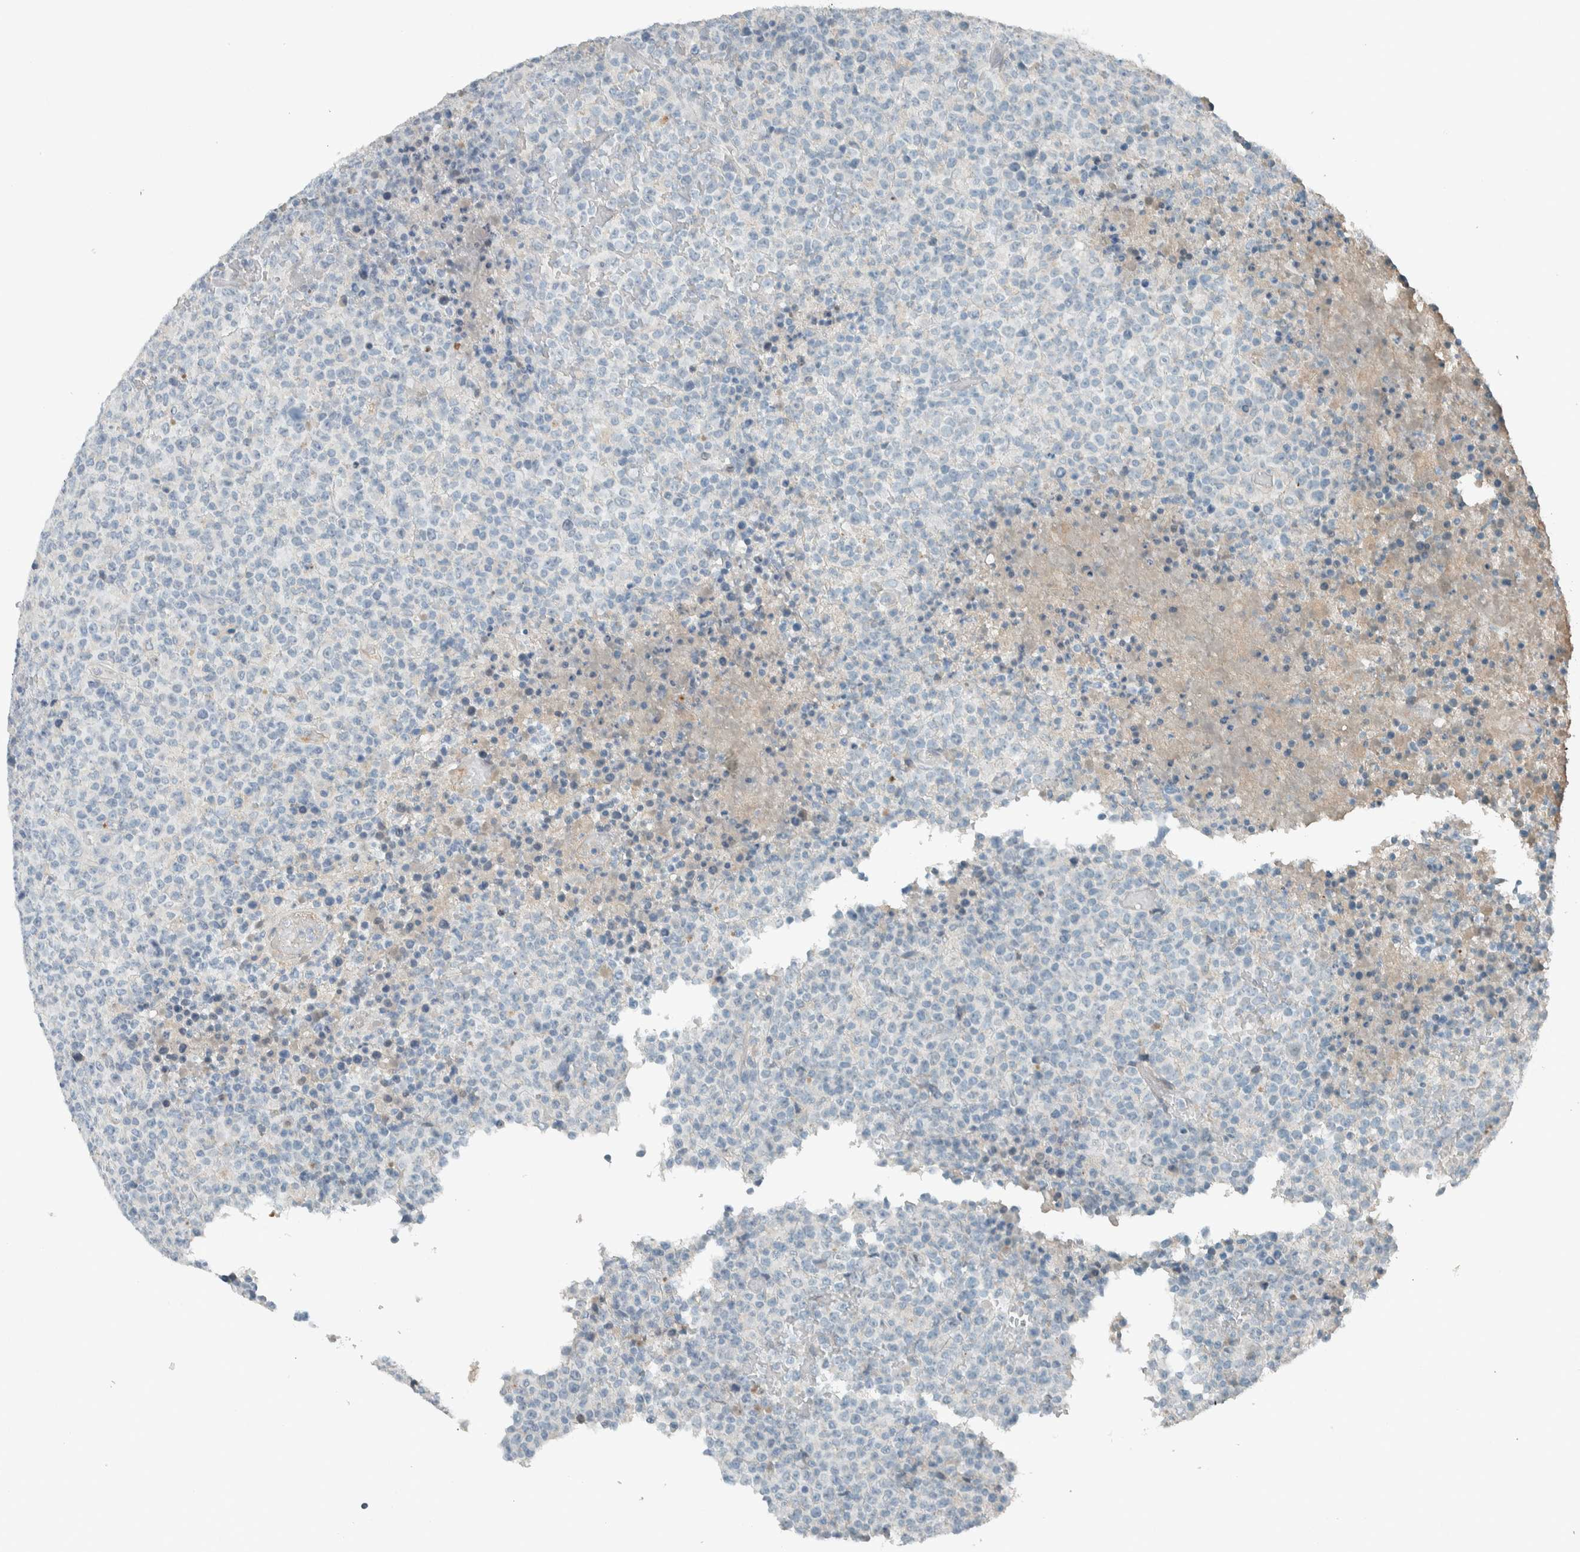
{"staining": {"intensity": "negative", "quantity": "none", "location": "none"}, "tissue": "lymphoma", "cell_type": "Tumor cells", "image_type": "cancer", "snomed": [{"axis": "morphology", "description": "Malignant lymphoma, non-Hodgkin's type, High grade"}, {"axis": "topography", "description": "Lymph node"}], "caption": "Immunohistochemistry histopathology image of lymphoma stained for a protein (brown), which demonstrates no staining in tumor cells.", "gene": "CERCAM", "patient": {"sex": "male", "age": 13}}